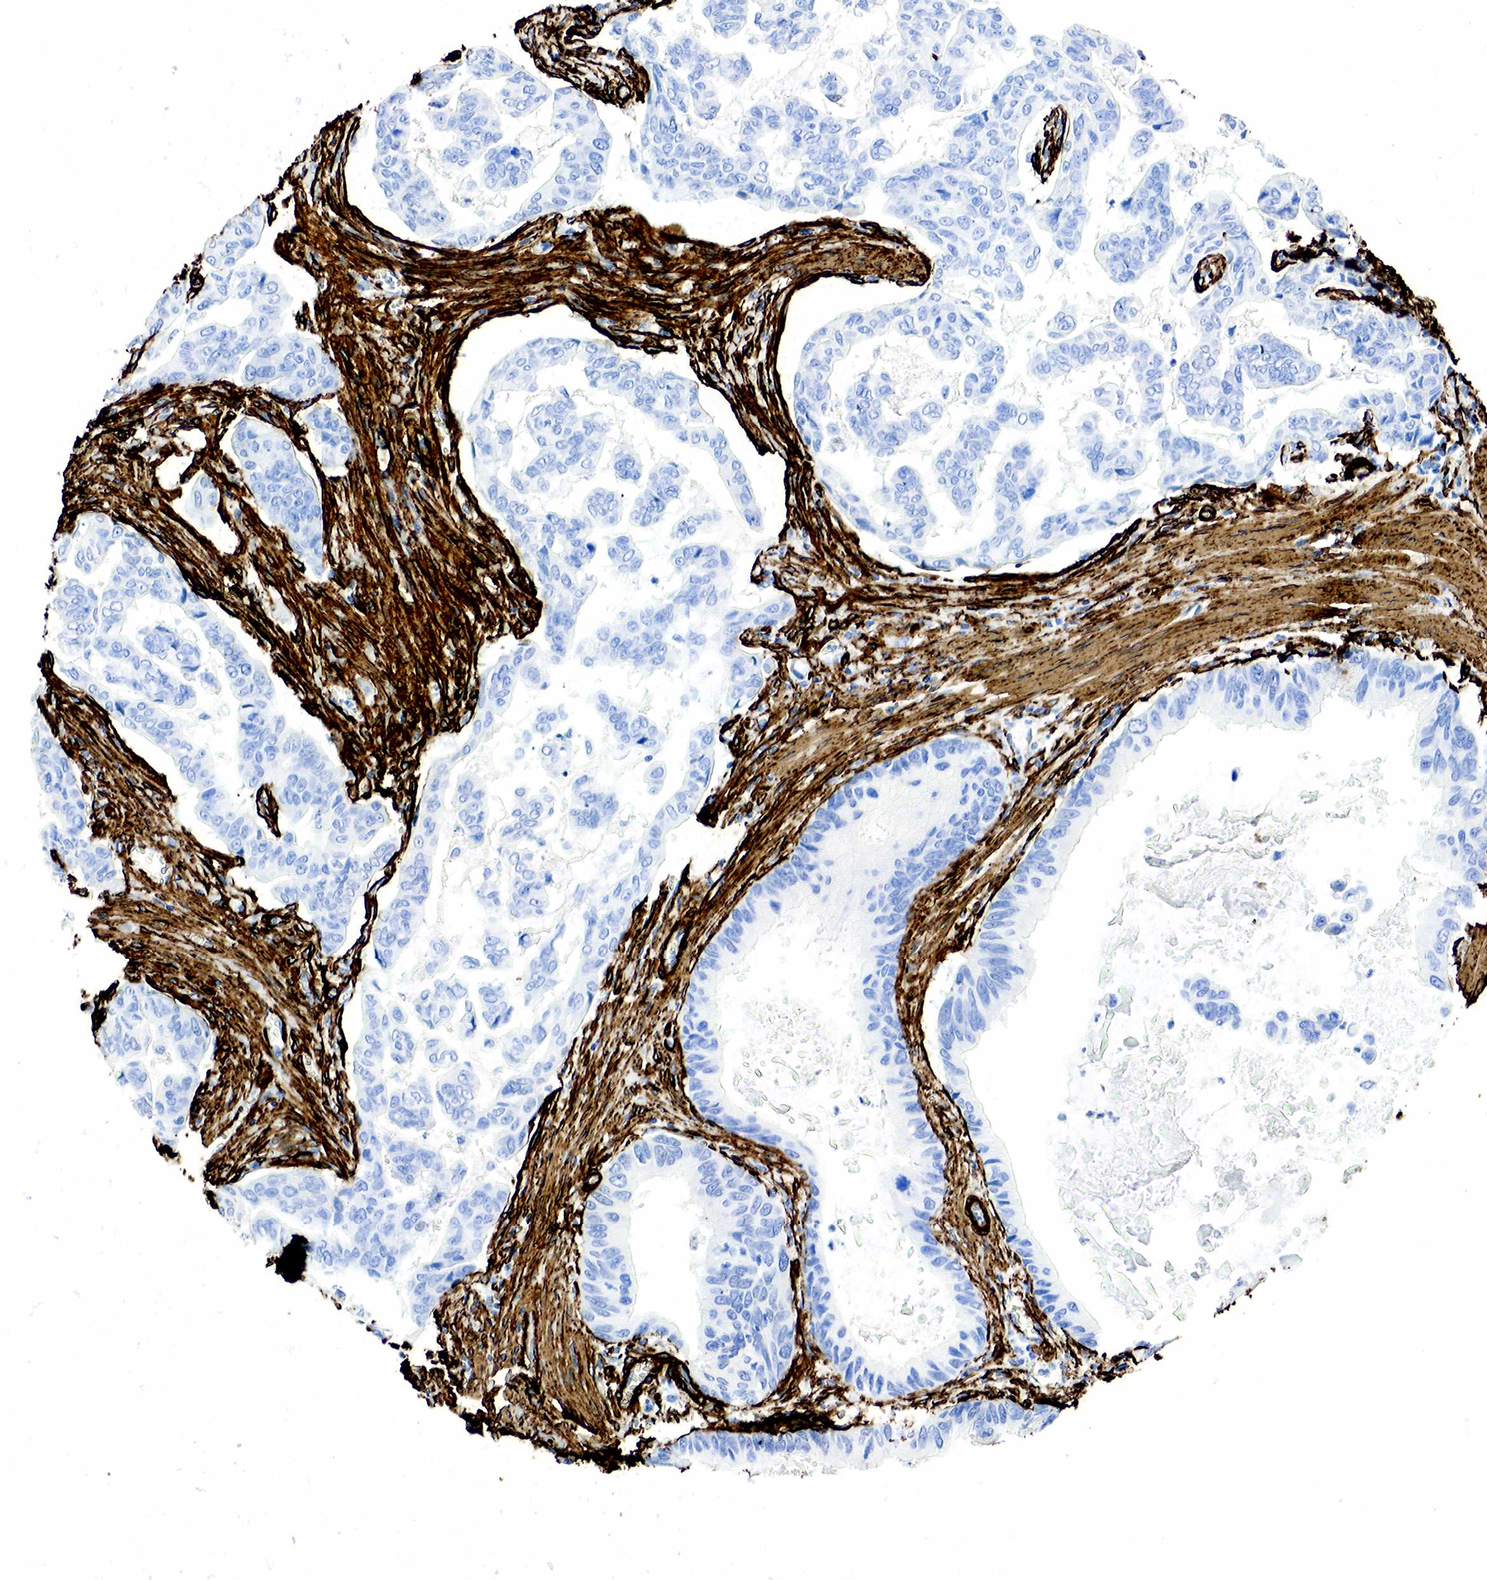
{"staining": {"intensity": "negative", "quantity": "none", "location": "none"}, "tissue": "stomach cancer", "cell_type": "Tumor cells", "image_type": "cancer", "snomed": [{"axis": "morphology", "description": "Adenocarcinoma, NOS"}, {"axis": "topography", "description": "Stomach, upper"}], "caption": "This is an immunohistochemistry micrograph of human stomach cancer. There is no expression in tumor cells.", "gene": "ACTA2", "patient": {"sex": "male", "age": 80}}